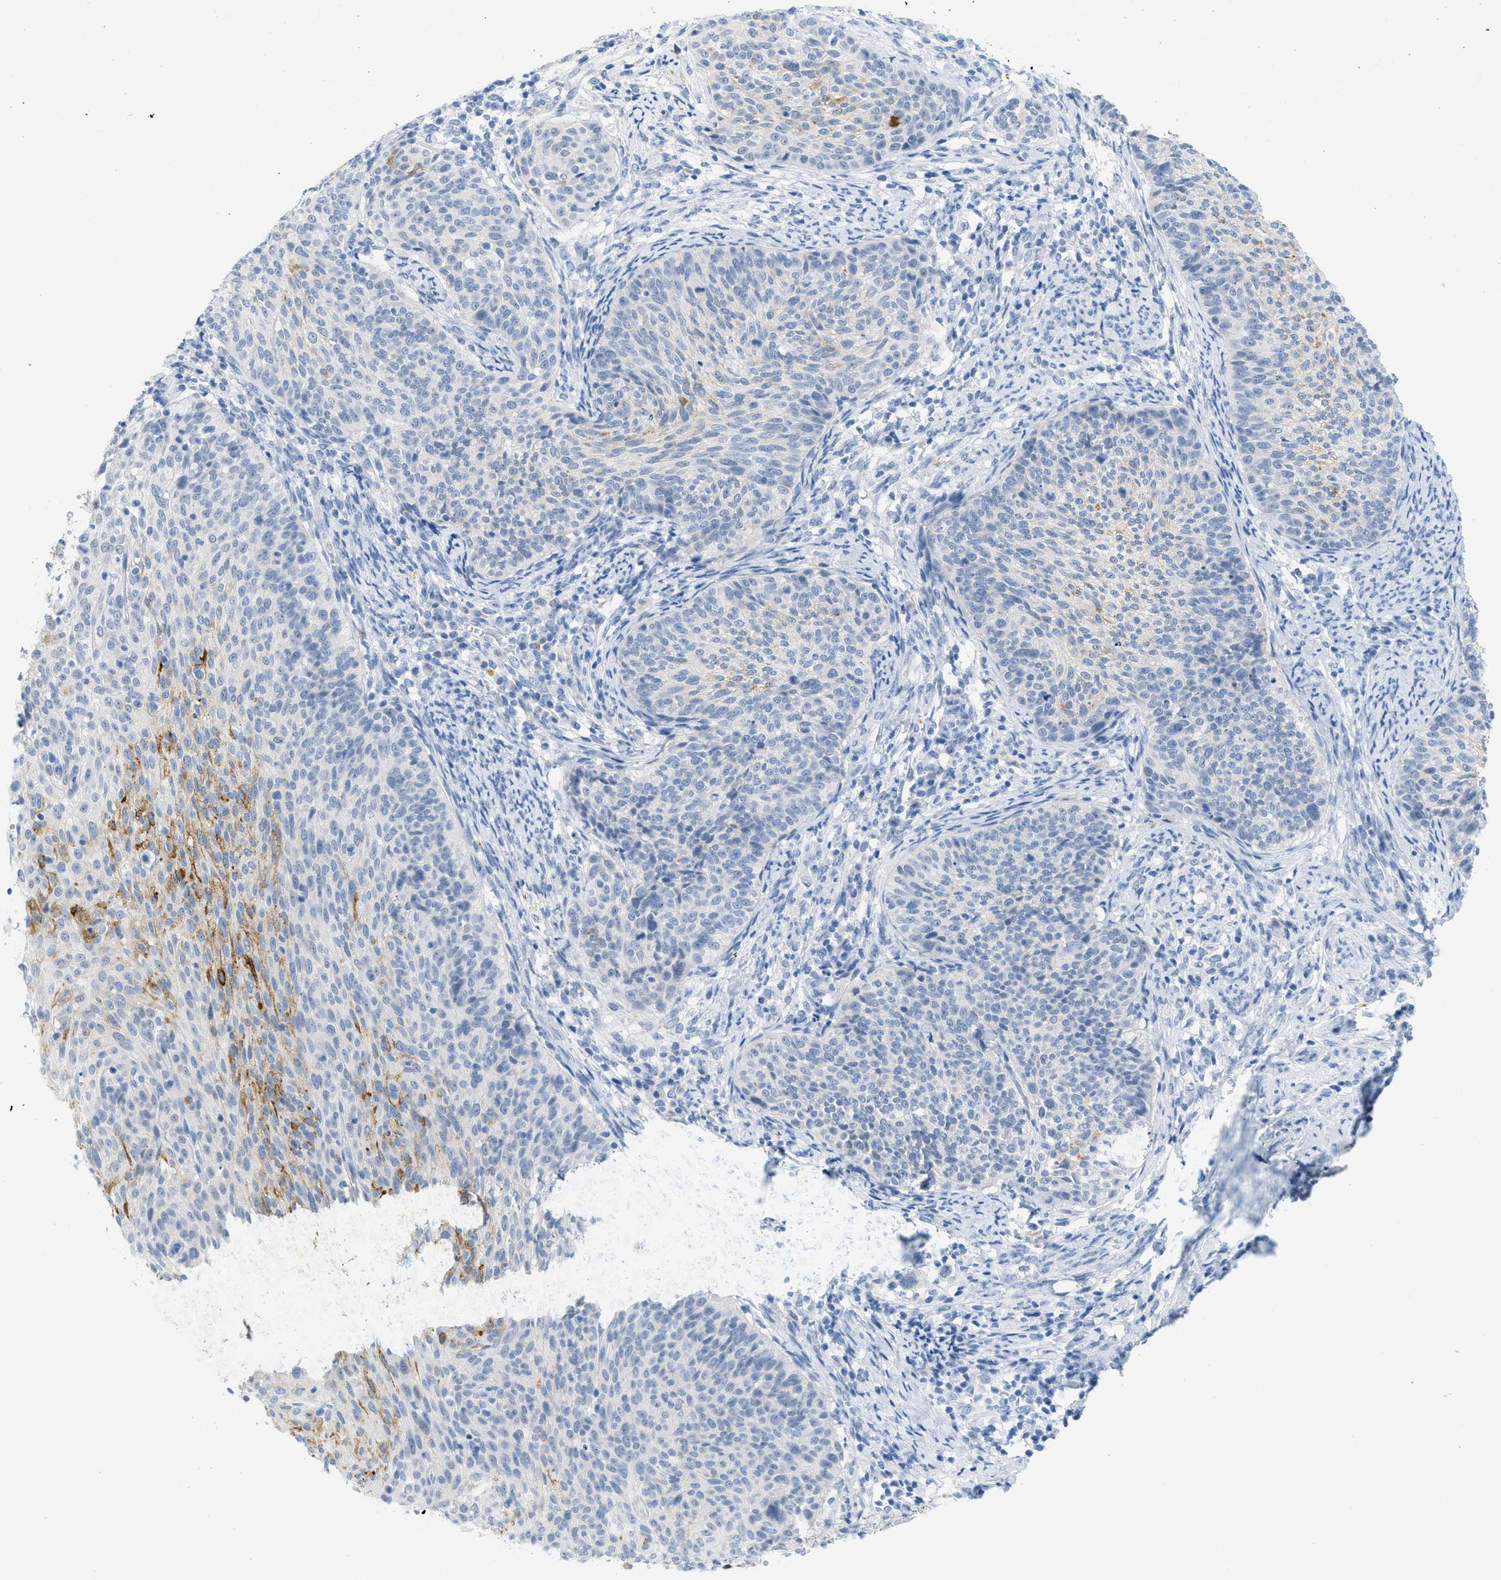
{"staining": {"intensity": "moderate", "quantity": "<25%", "location": "cytoplasmic/membranous"}, "tissue": "cervical cancer", "cell_type": "Tumor cells", "image_type": "cancer", "snomed": [{"axis": "morphology", "description": "Squamous cell carcinoma, NOS"}, {"axis": "topography", "description": "Cervix"}], "caption": "High-magnification brightfield microscopy of squamous cell carcinoma (cervical) stained with DAB (3,3'-diaminobenzidine) (brown) and counterstained with hematoxylin (blue). tumor cells exhibit moderate cytoplasmic/membranous positivity is identified in approximately<25% of cells. The staining is performed using DAB (3,3'-diaminobenzidine) brown chromogen to label protein expression. The nuclei are counter-stained blue using hematoxylin.", "gene": "WDR4", "patient": {"sex": "female", "age": 70}}